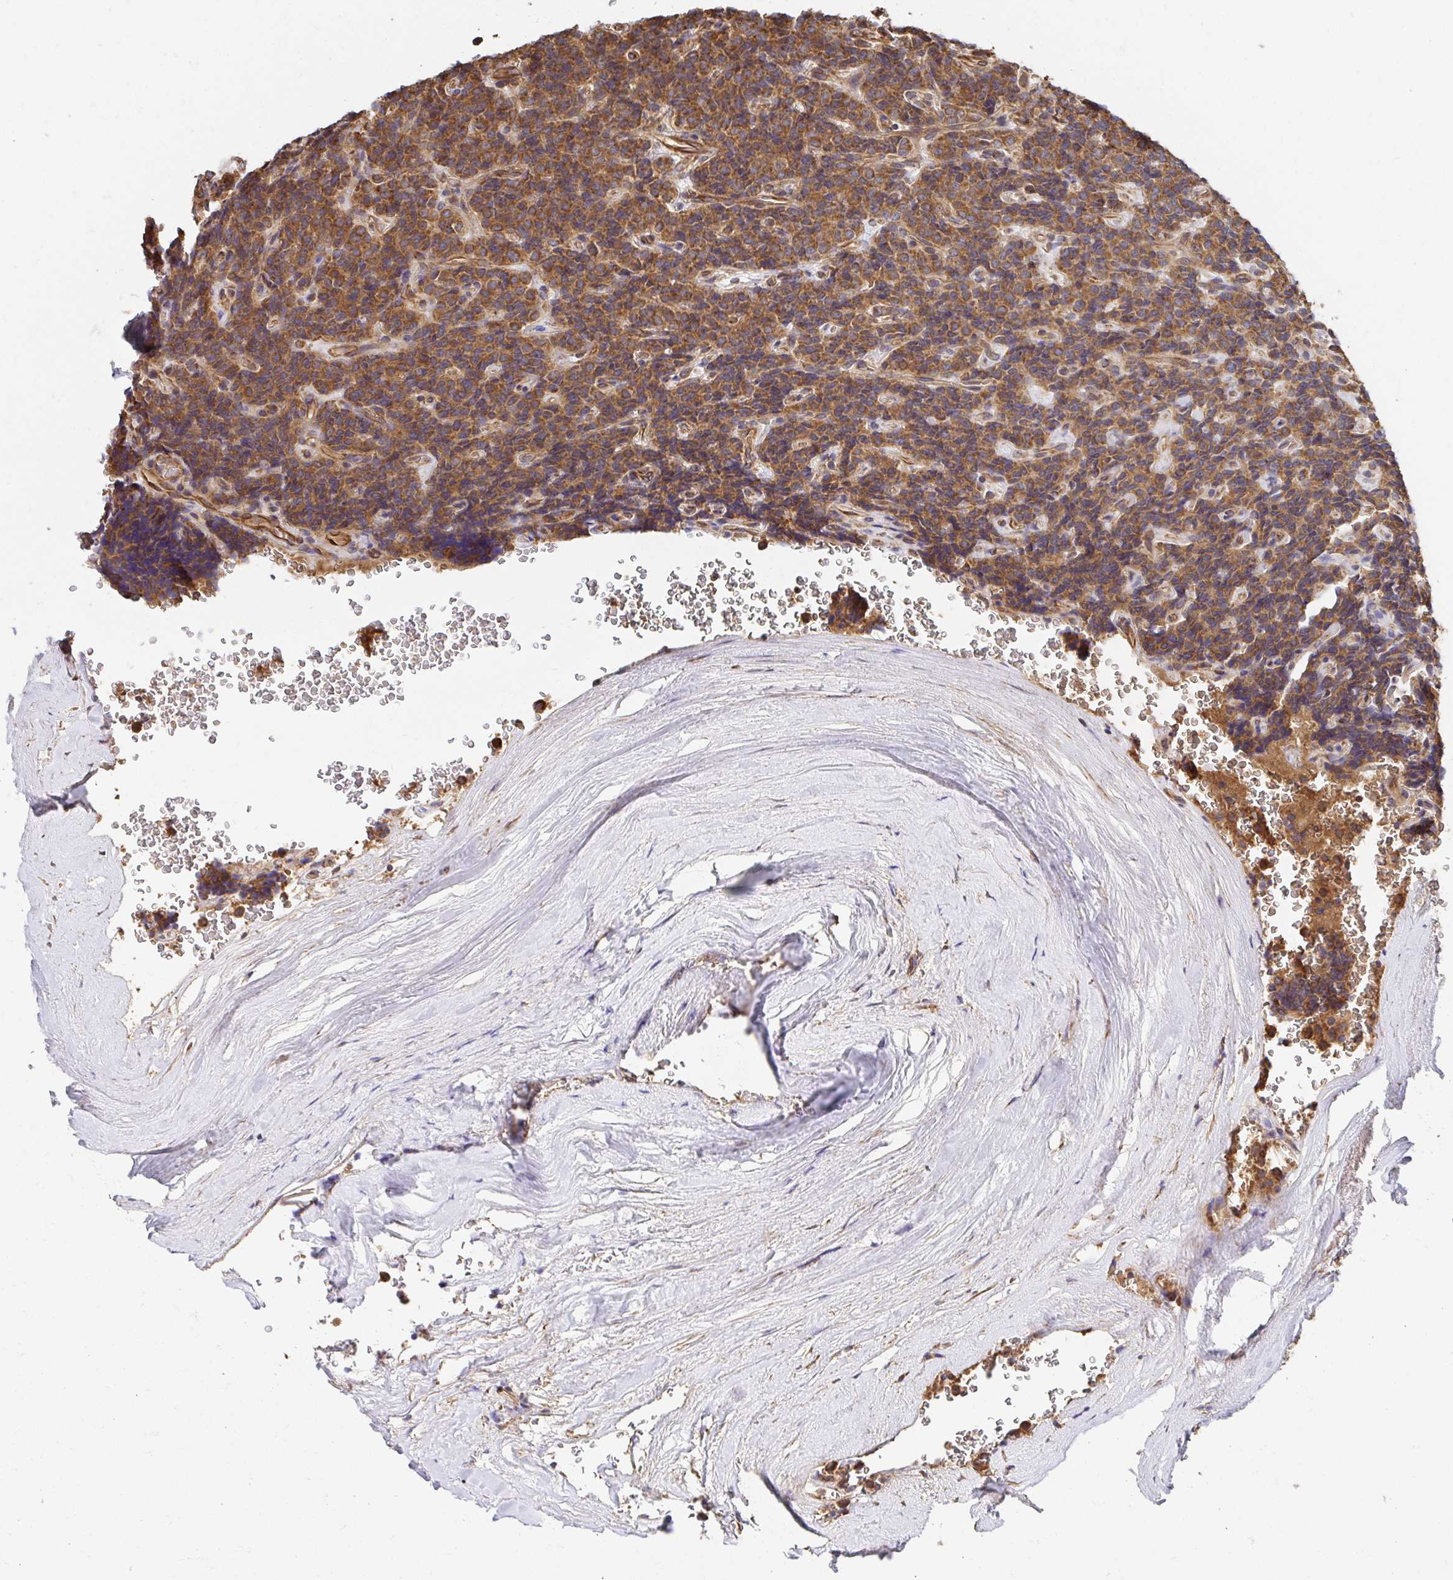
{"staining": {"intensity": "moderate", "quantity": ">75%", "location": "cytoplasmic/membranous"}, "tissue": "carcinoid", "cell_type": "Tumor cells", "image_type": "cancer", "snomed": [{"axis": "morphology", "description": "Carcinoid, malignant, NOS"}, {"axis": "topography", "description": "Pancreas"}], "caption": "This is an image of immunohistochemistry staining of malignant carcinoid, which shows moderate positivity in the cytoplasmic/membranous of tumor cells.", "gene": "APBB1", "patient": {"sex": "male", "age": 36}}